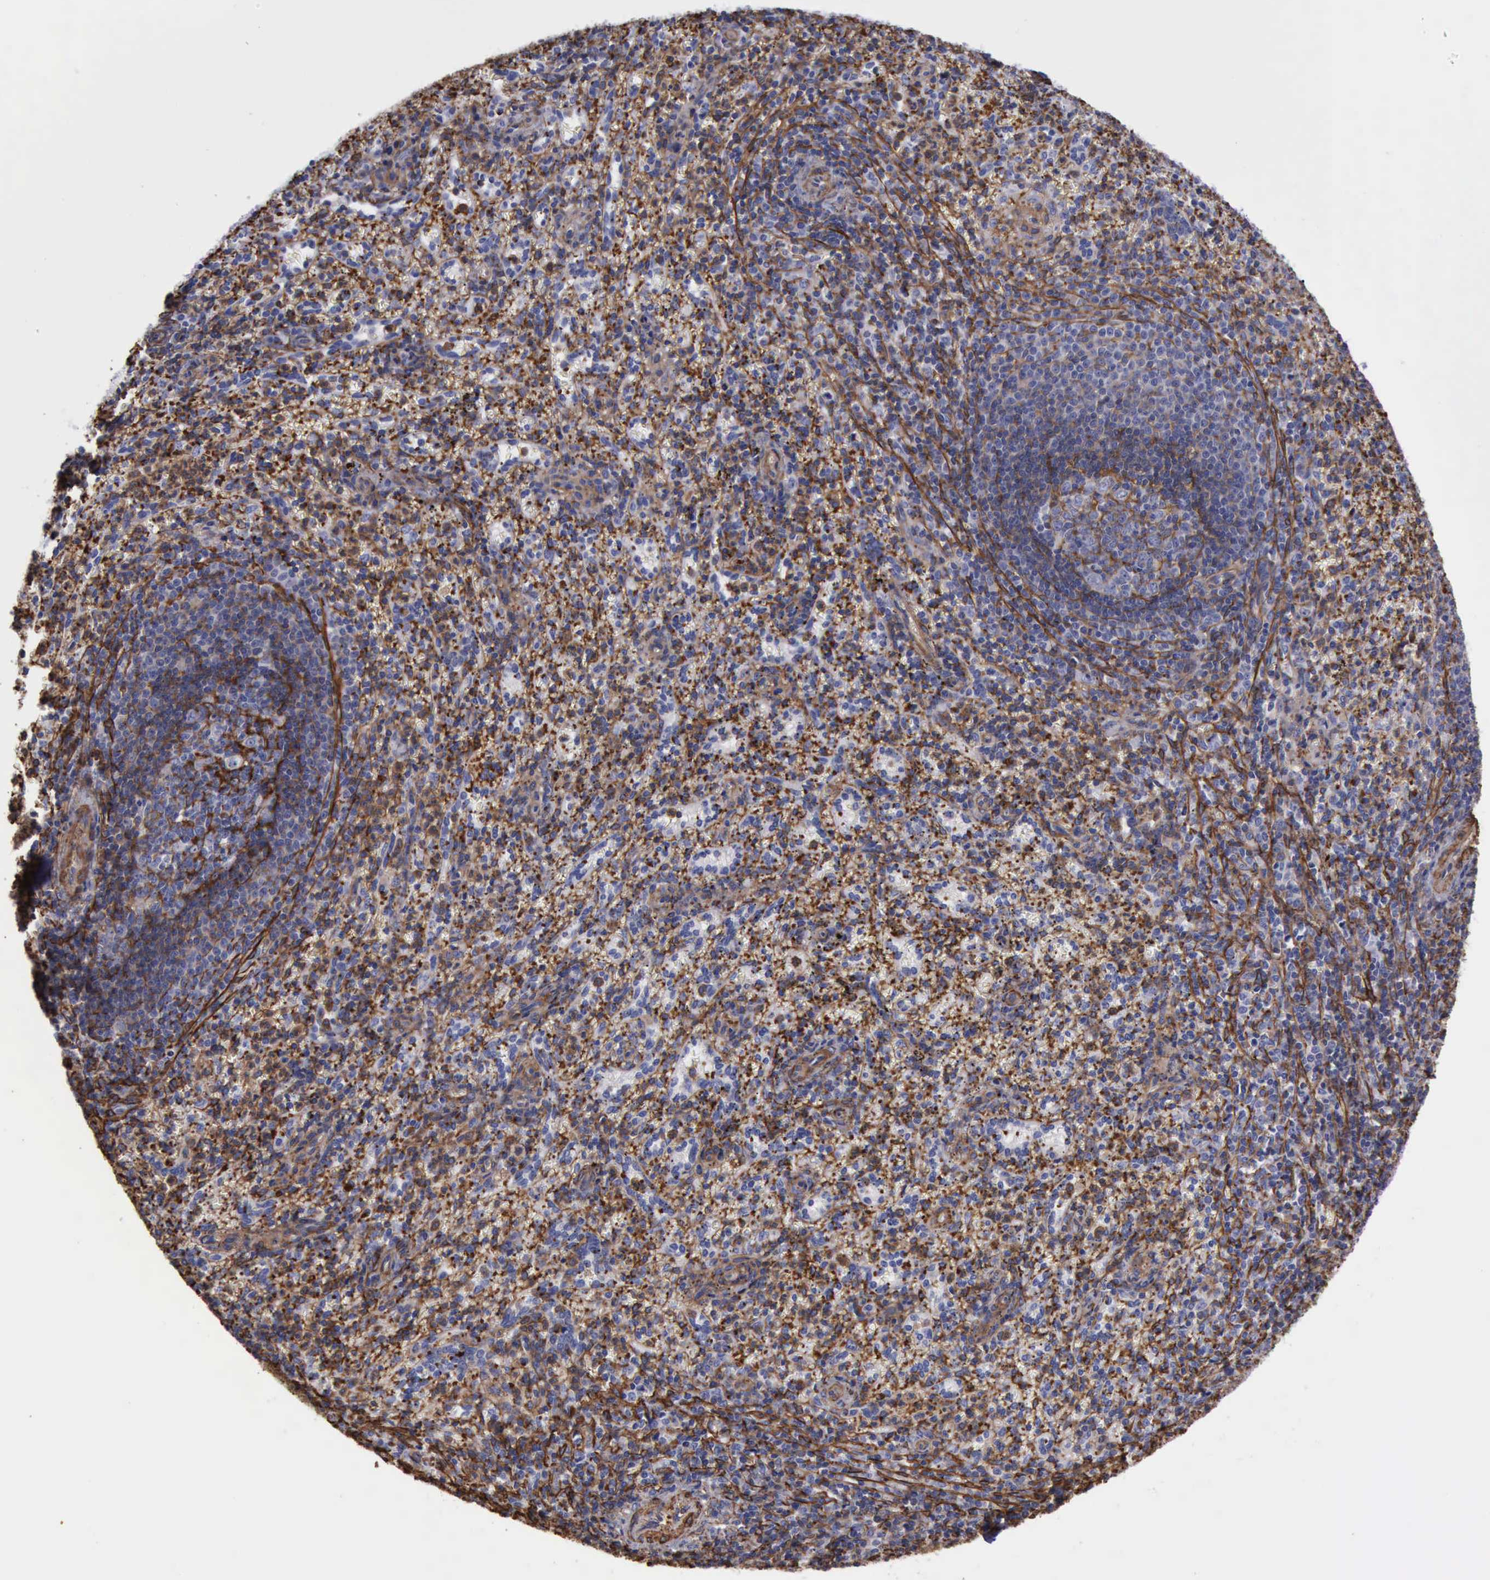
{"staining": {"intensity": "negative", "quantity": "none", "location": "none"}, "tissue": "spleen", "cell_type": "Cells in red pulp", "image_type": "normal", "snomed": [{"axis": "morphology", "description": "Normal tissue, NOS"}, {"axis": "topography", "description": "Spleen"}], "caption": "Unremarkable spleen was stained to show a protein in brown. There is no significant expression in cells in red pulp. (DAB (3,3'-diaminobenzidine) immunohistochemistry (IHC) visualized using brightfield microscopy, high magnification).", "gene": "FLNA", "patient": {"sex": "female", "age": 10}}